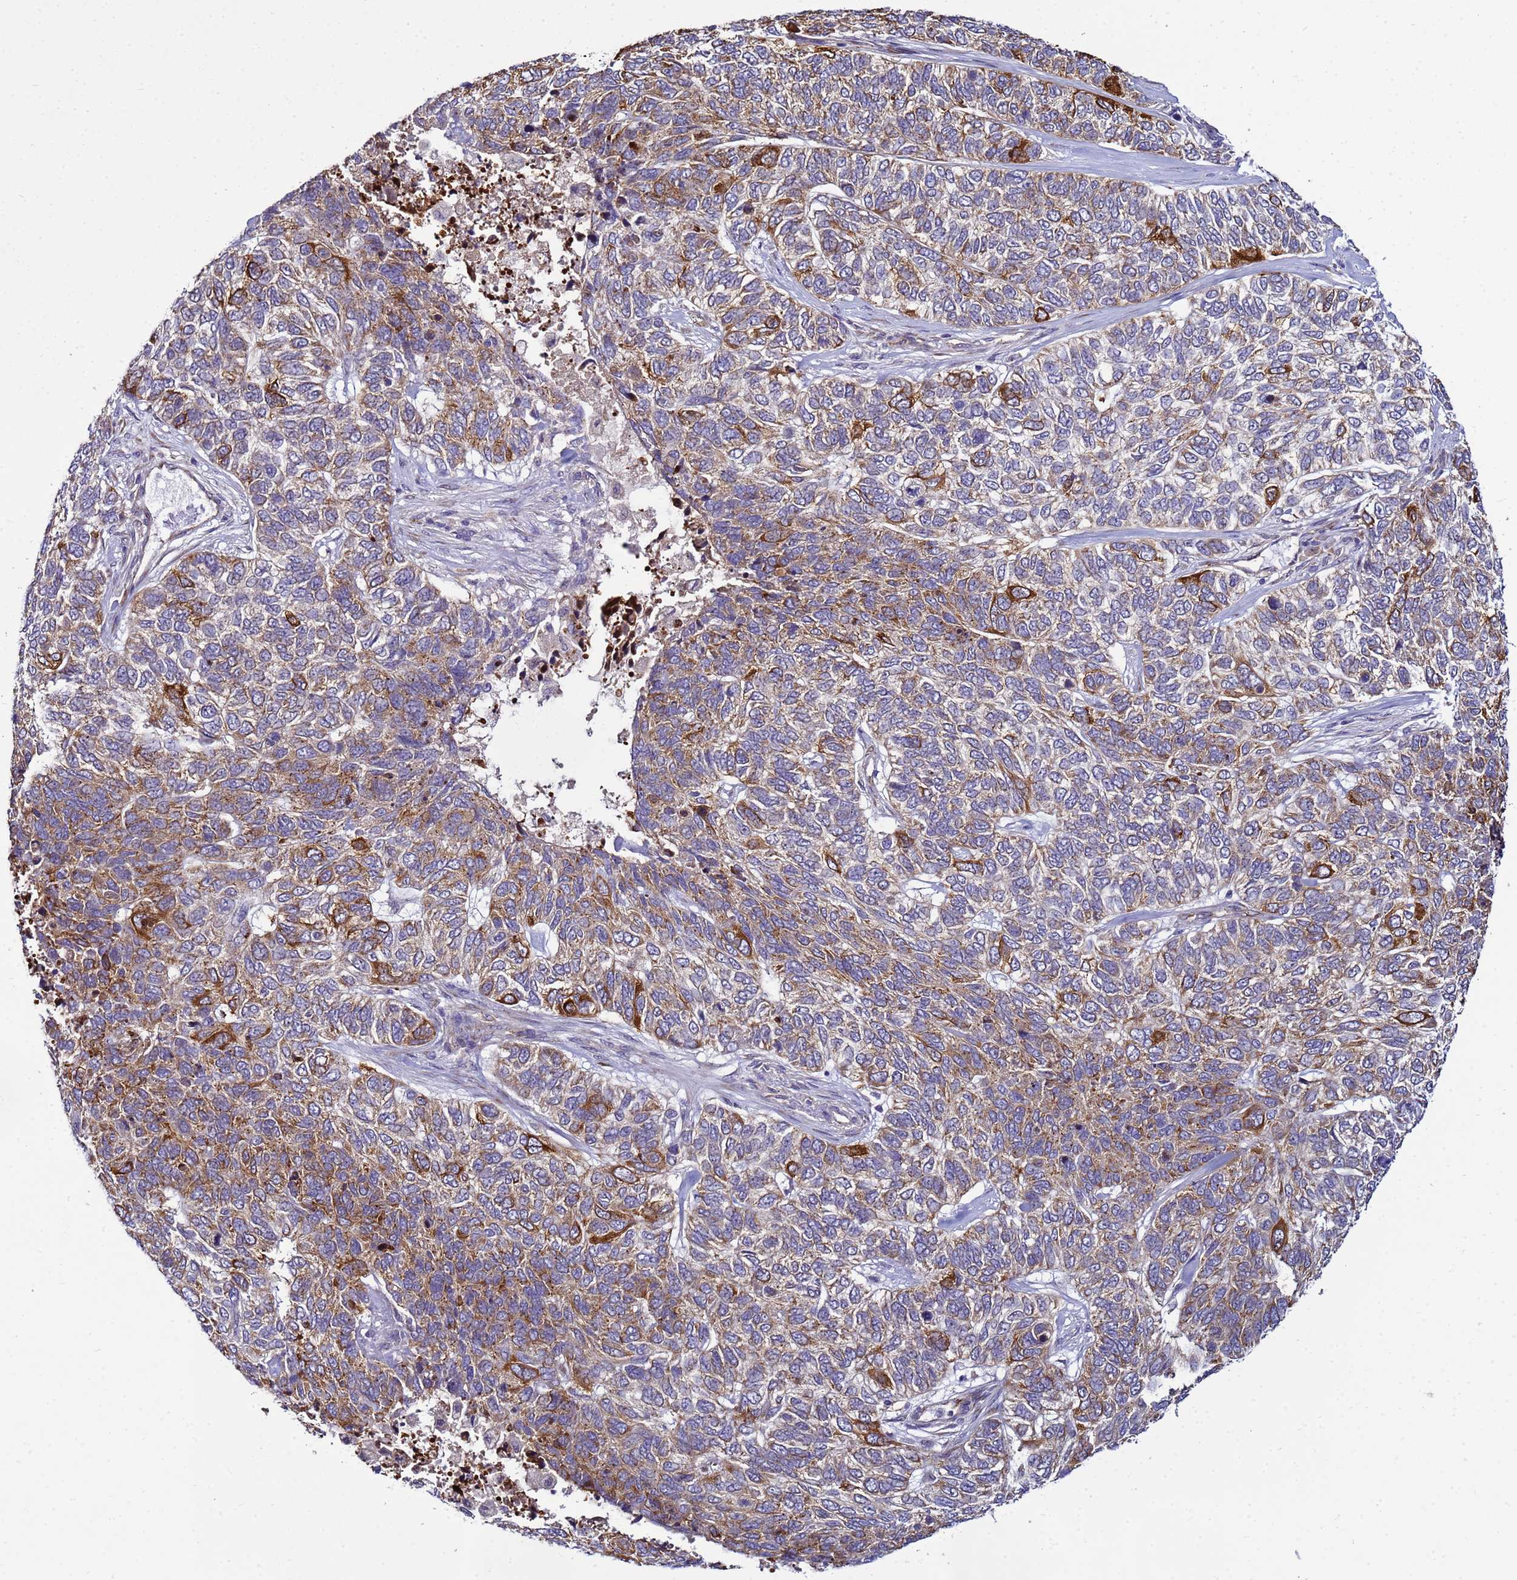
{"staining": {"intensity": "strong", "quantity": "25%-75%", "location": "cytoplasmic/membranous"}, "tissue": "skin cancer", "cell_type": "Tumor cells", "image_type": "cancer", "snomed": [{"axis": "morphology", "description": "Basal cell carcinoma"}, {"axis": "topography", "description": "Skin"}], "caption": "Approximately 25%-75% of tumor cells in human skin cancer (basal cell carcinoma) show strong cytoplasmic/membranous protein staining as visualized by brown immunohistochemical staining.", "gene": "NOL8", "patient": {"sex": "female", "age": 65}}